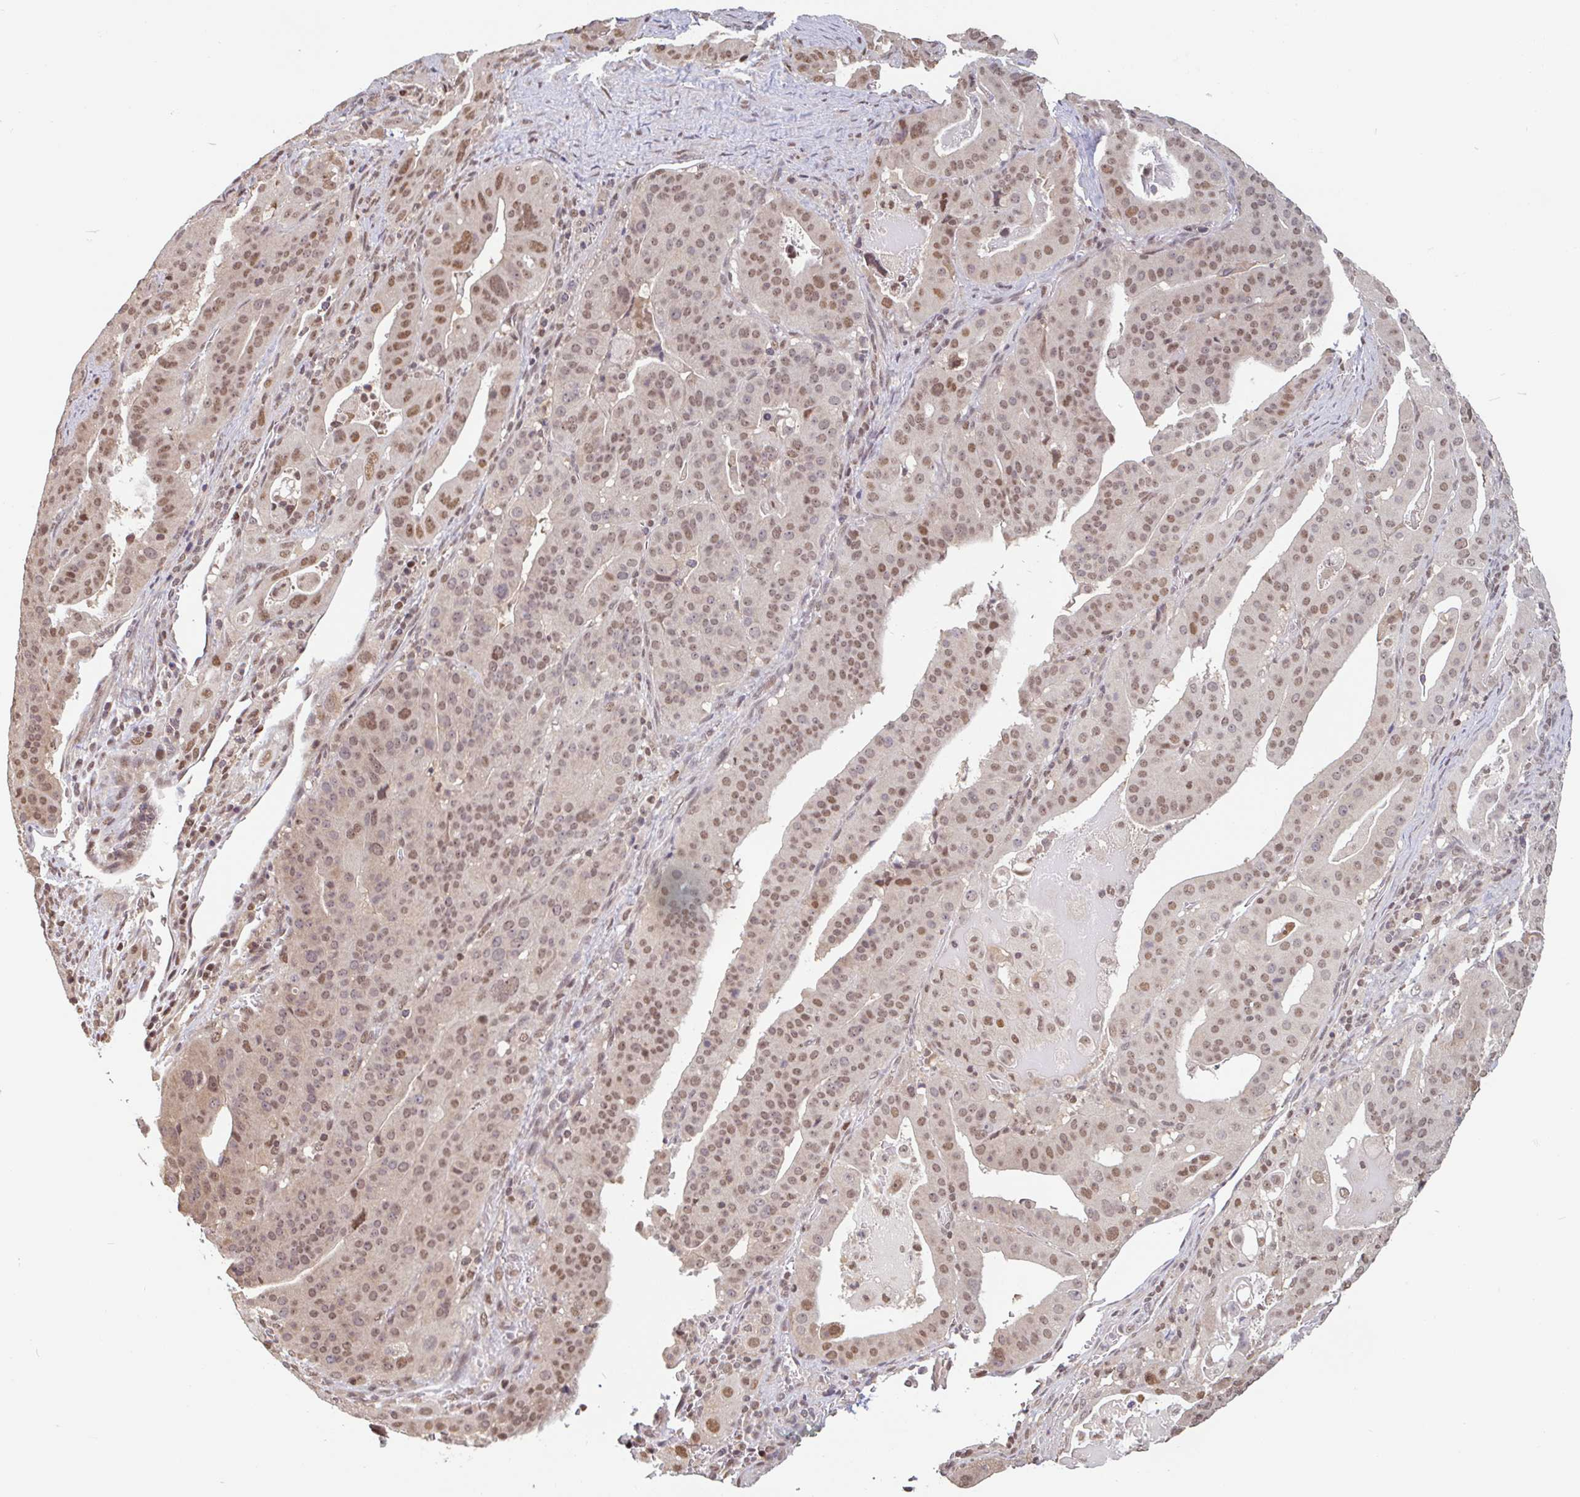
{"staining": {"intensity": "moderate", "quantity": ">75%", "location": "nuclear"}, "tissue": "stomach cancer", "cell_type": "Tumor cells", "image_type": "cancer", "snomed": [{"axis": "morphology", "description": "Adenocarcinoma, NOS"}, {"axis": "topography", "description": "Stomach"}], "caption": "This is an image of immunohistochemistry (IHC) staining of stomach cancer (adenocarcinoma), which shows moderate expression in the nuclear of tumor cells.", "gene": "DR1", "patient": {"sex": "male", "age": 48}}